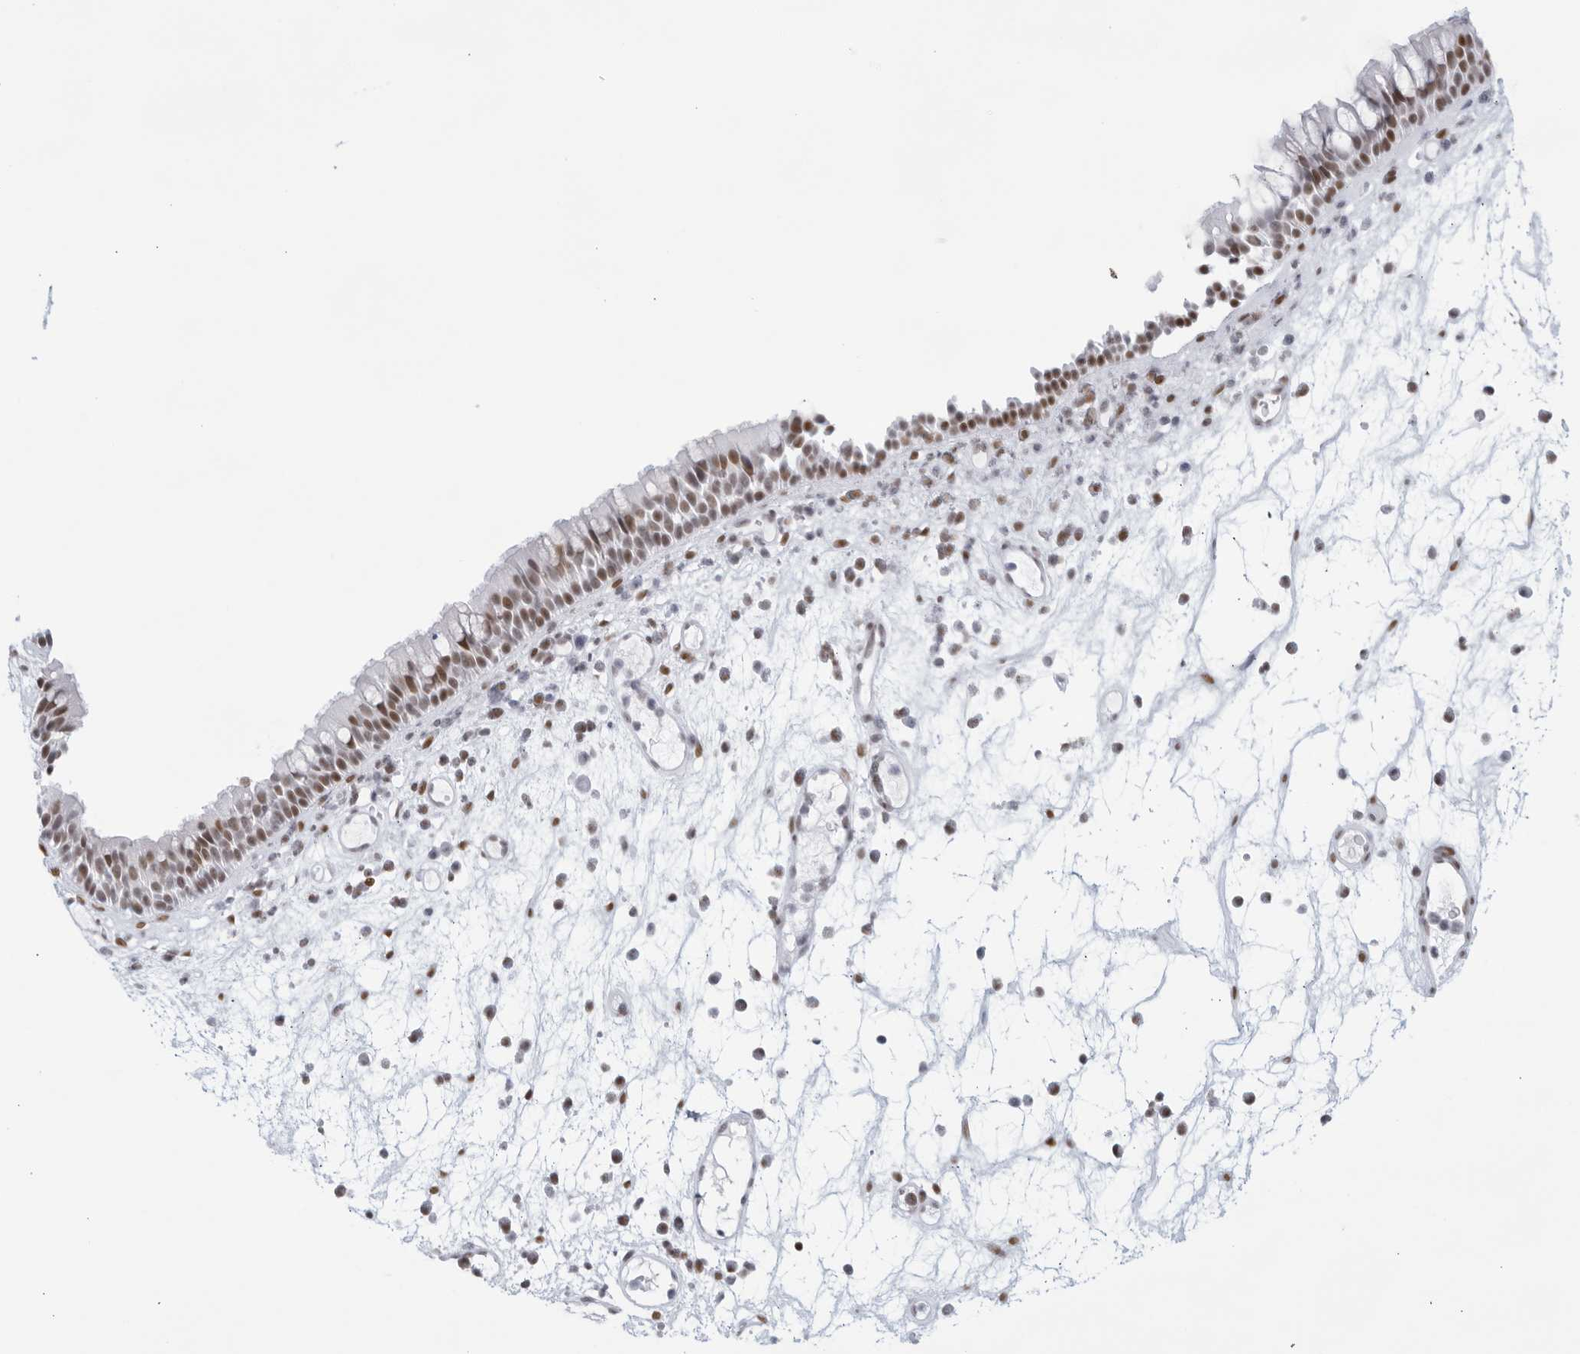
{"staining": {"intensity": "moderate", "quantity": ">75%", "location": "nuclear"}, "tissue": "nasopharynx", "cell_type": "Respiratory epithelial cells", "image_type": "normal", "snomed": [{"axis": "morphology", "description": "Normal tissue, NOS"}, {"axis": "morphology", "description": "Inflammation, NOS"}, {"axis": "morphology", "description": "Malignant melanoma, Metastatic site"}, {"axis": "topography", "description": "Nasopharynx"}], "caption": "Immunohistochemical staining of benign nasopharynx demonstrates moderate nuclear protein positivity in approximately >75% of respiratory epithelial cells.", "gene": "HP1BP3", "patient": {"sex": "male", "age": 70}}